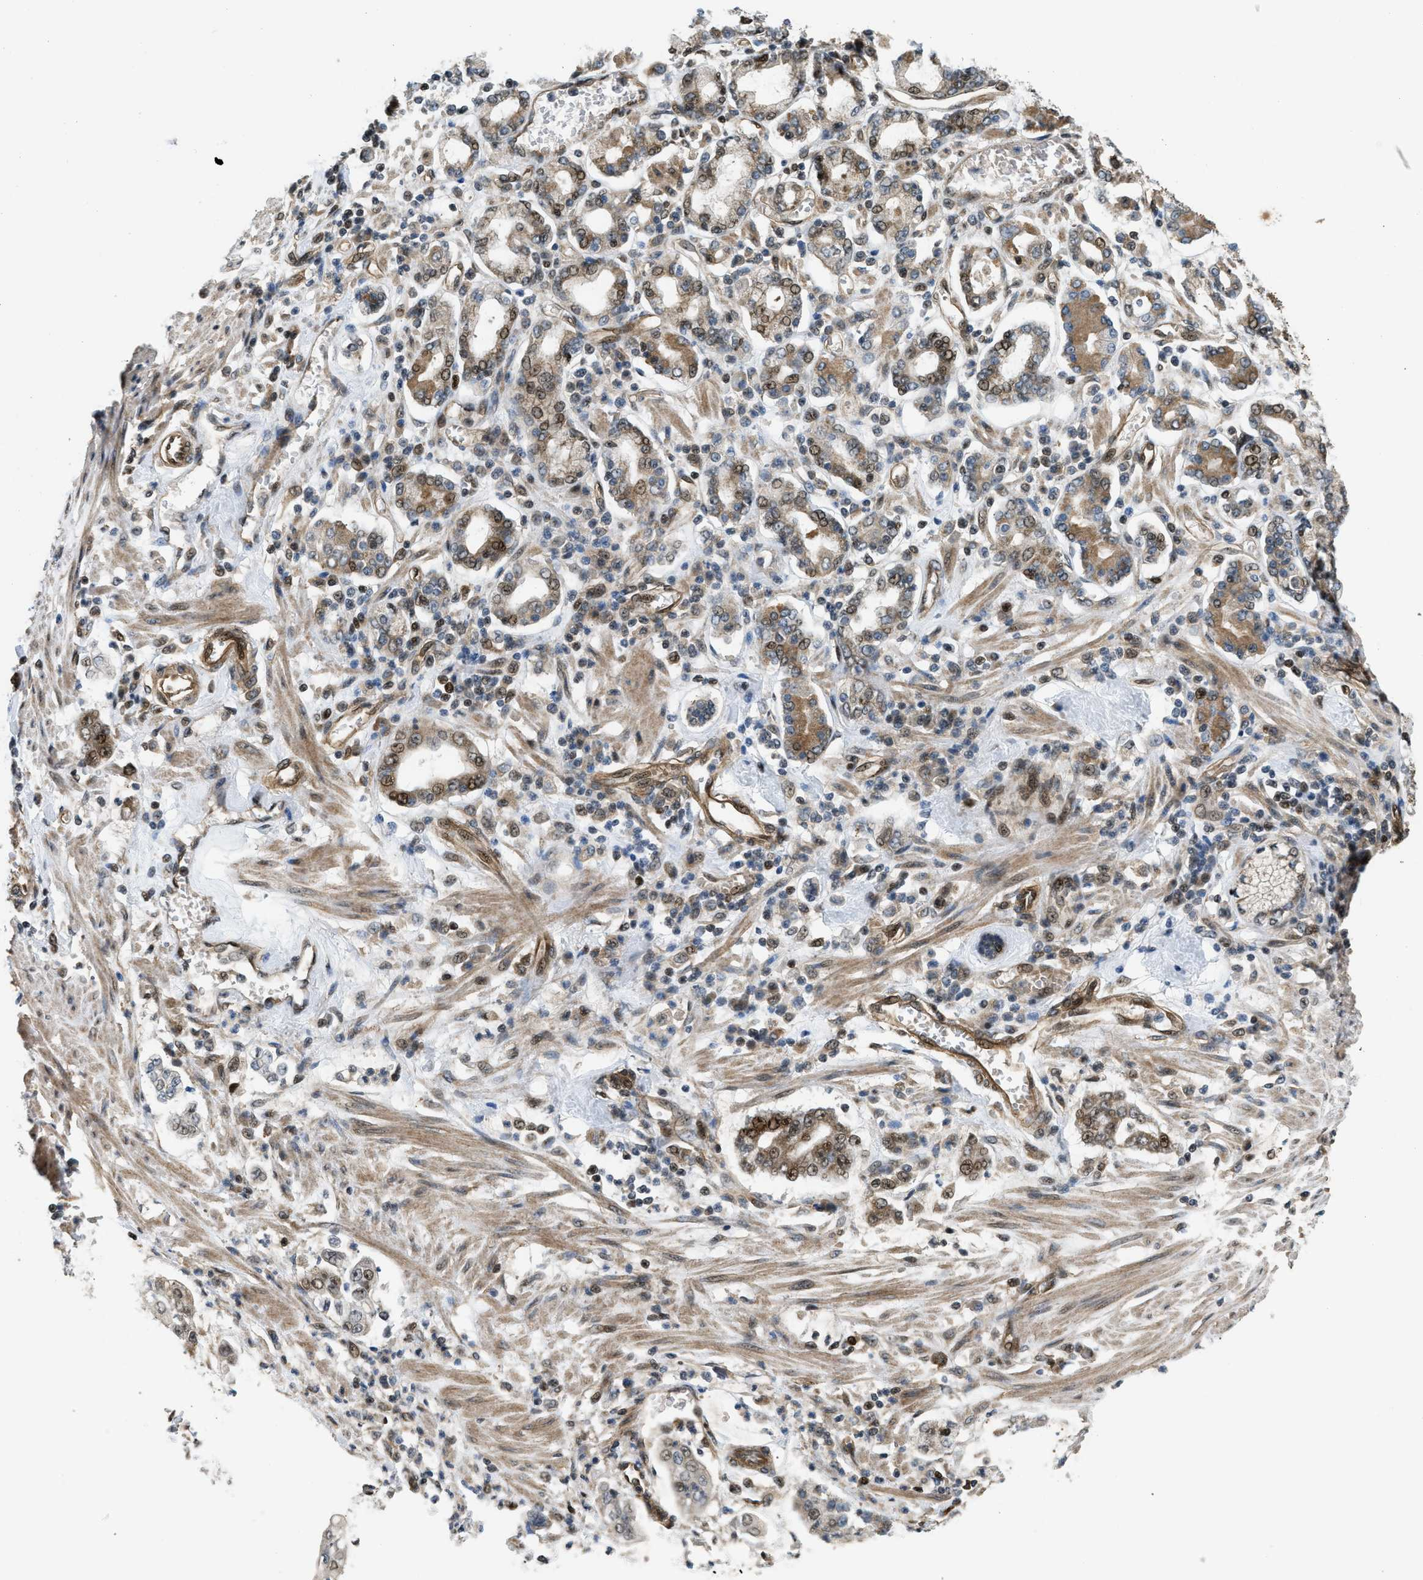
{"staining": {"intensity": "moderate", "quantity": "25%-75%", "location": "cytoplasmic/membranous,nuclear"}, "tissue": "stomach cancer", "cell_type": "Tumor cells", "image_type": "cancer", "snomed": [{"axis": "morphology", "description": "Adenocarcinoma, NOS"}, {"axis": "topography", "description": "Stomach"}], "caption": "Adenocarcinoma (stomach) tissue demonstrates moderate cytoplasmic/membranous and nuclear positivity in about 25%-75% of tumor cells The staining was performed using DAB to visualize the protein expression in brown, while the nuclei were stained in blue with hematoxylin (Magnification: 20x).", "gene": "LTA4H", "patient": {"sex": "male", "age": 76}}